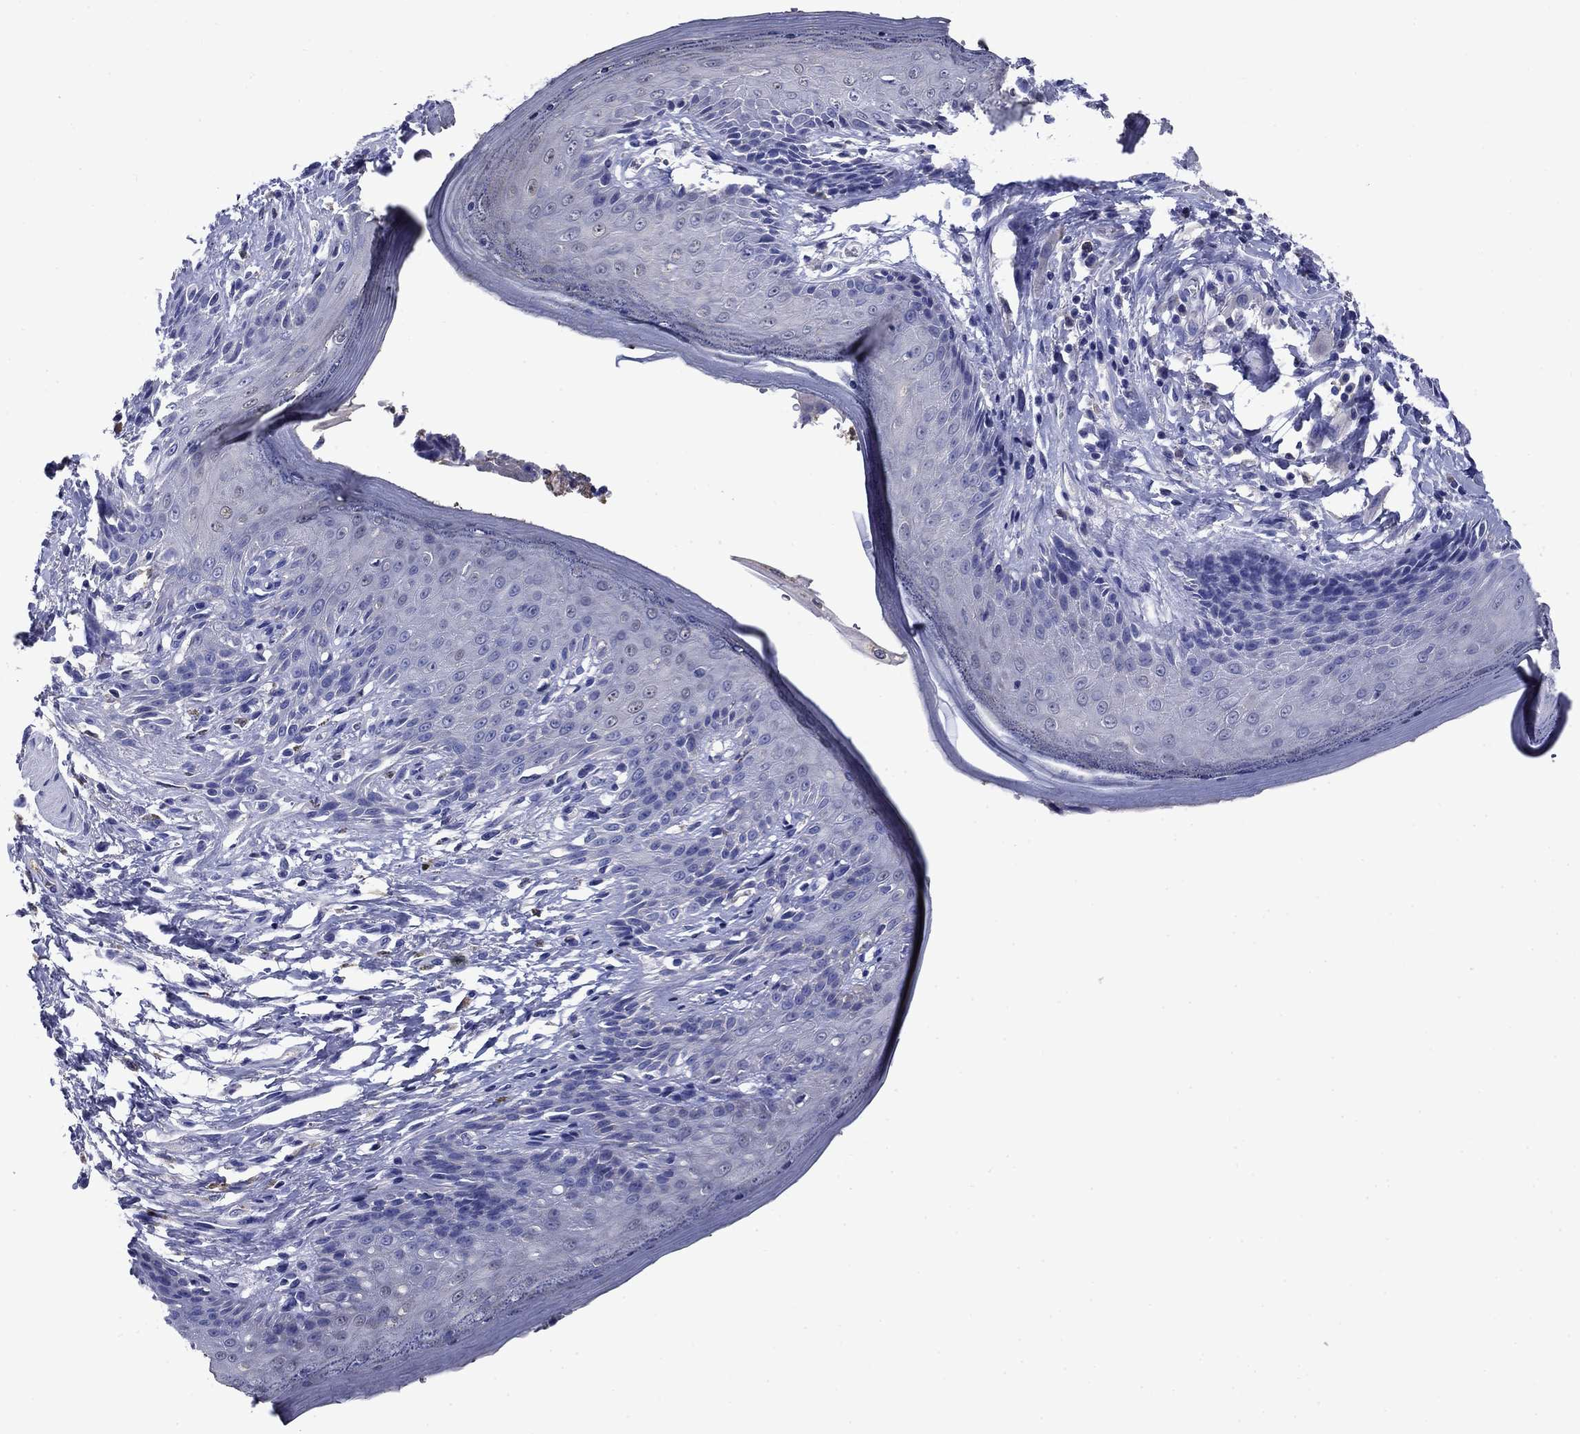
{"staining": {"intensity": "negative", "quantity": "none", "location": "none"}, "tissue": "skin", "cell_type": "Epidermal cells", "image_type": "normal", "snomed": [{"axis": "morphology", "description": "Normal tissue, NOS"}, {"axis": "morphology", "description": "Adenocarcinoma, NOS"}, {"axis": "topography", "description": "Rectum"}, {"axis": "topography", "description": "Anal"}], "caption": "The histopathology image displays no significant staining in epidermal cells of skin. (Brightfield microscopy of DAB IHC at high magnification).", "gene": "TFR2", "patient": {"sex": "female", "age": 68}}